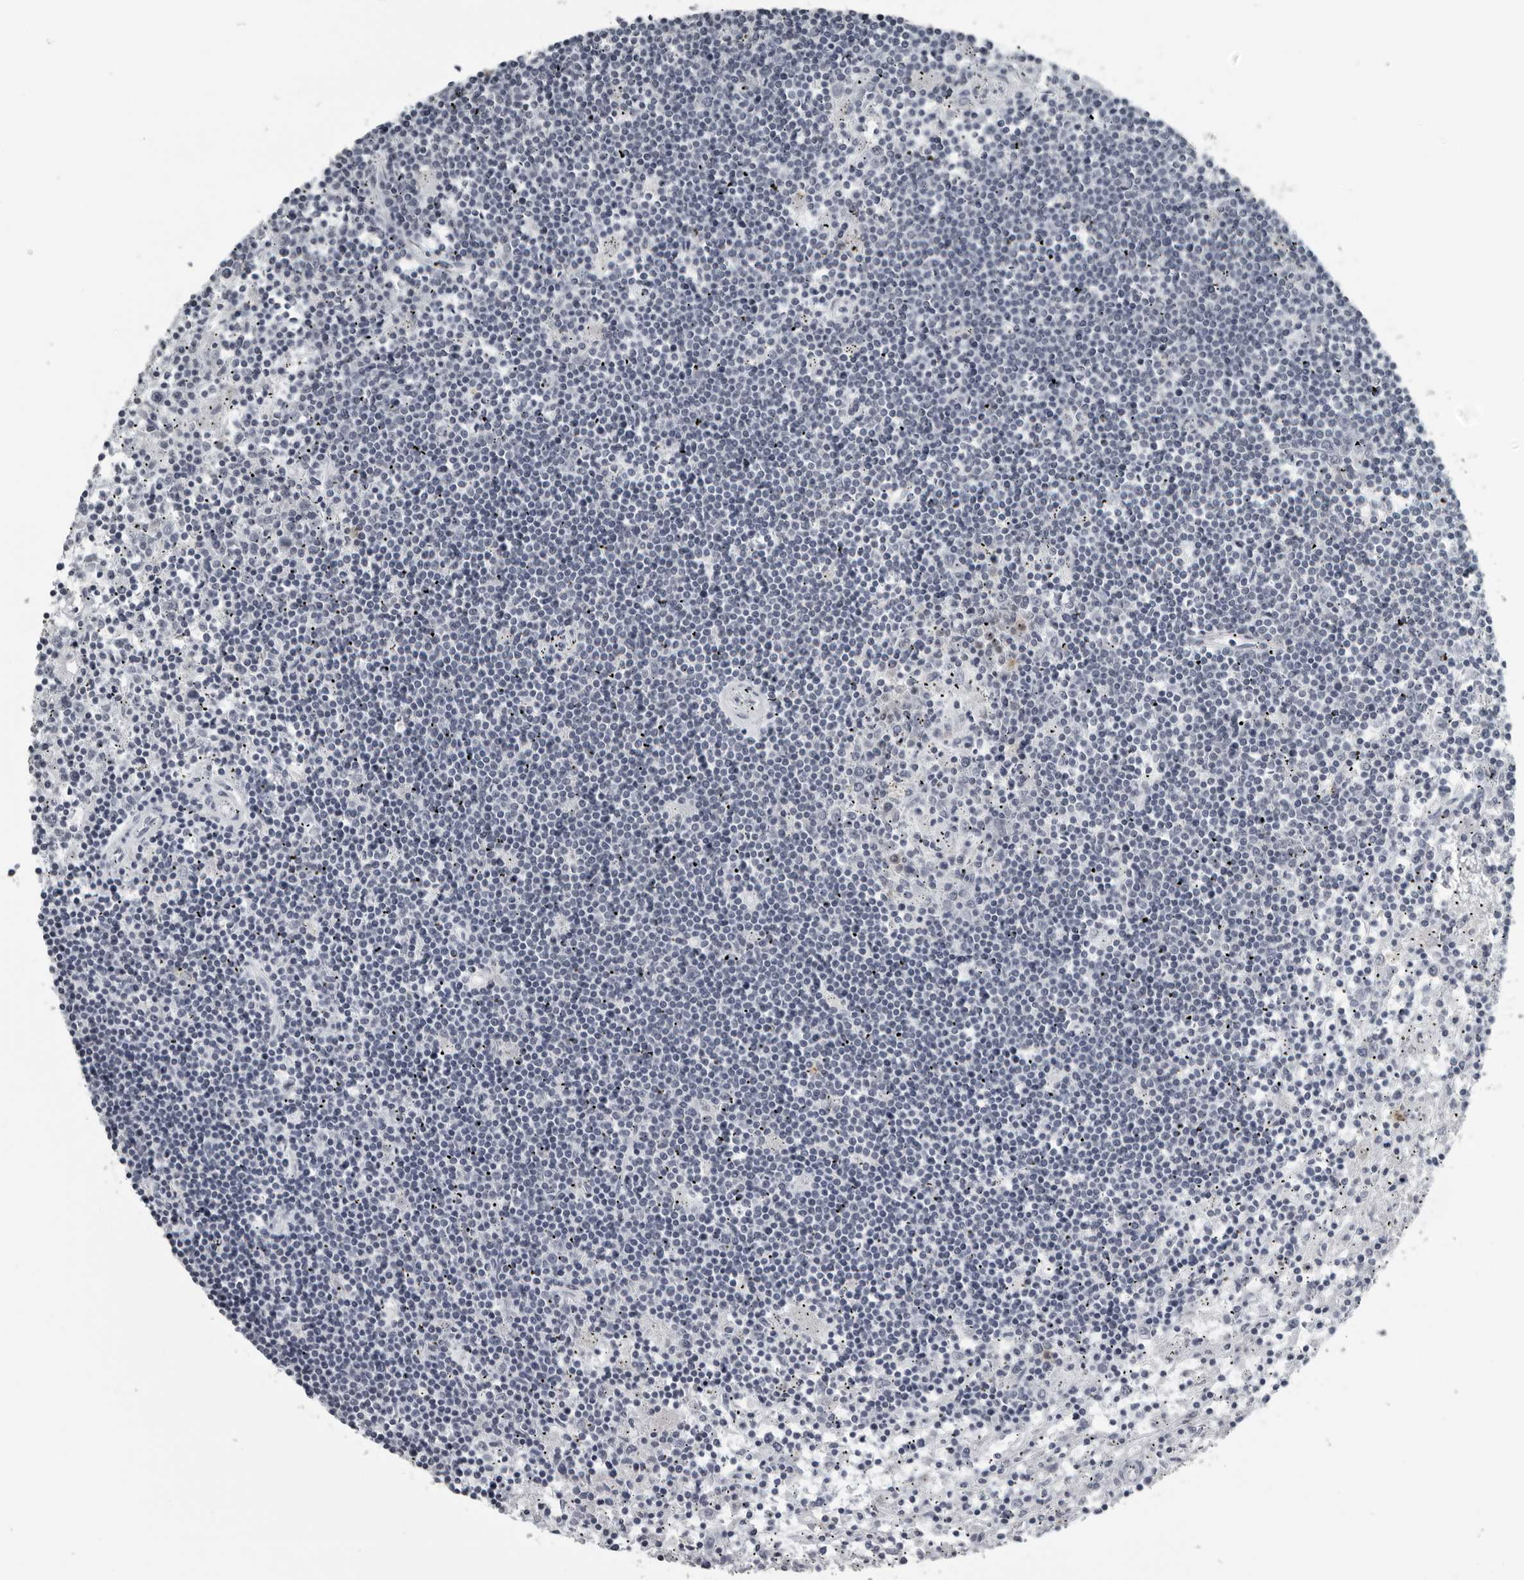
{"staining": {"intensity": "negative", "quantity": "none", "location": "none"}, "tissue": "lymphoma", "cell_type": "Tumor cells", "image_type": "cancer", "snomed": [{"axis": "morphology", "description": "Malignant lymphoma, non-Hodgkin's type, Low grade"}, {"axis": "topography", "description": "Spleen"}], "caption": "Image shows no significant protein expression in tumor cells of lymphoma. (DAB (3,3'-diaminobenzidine) immunohistochemistry with hematoxylin counter stain).", "gene": "RTCA", "patient": {"sex": "male", "age": 76}}